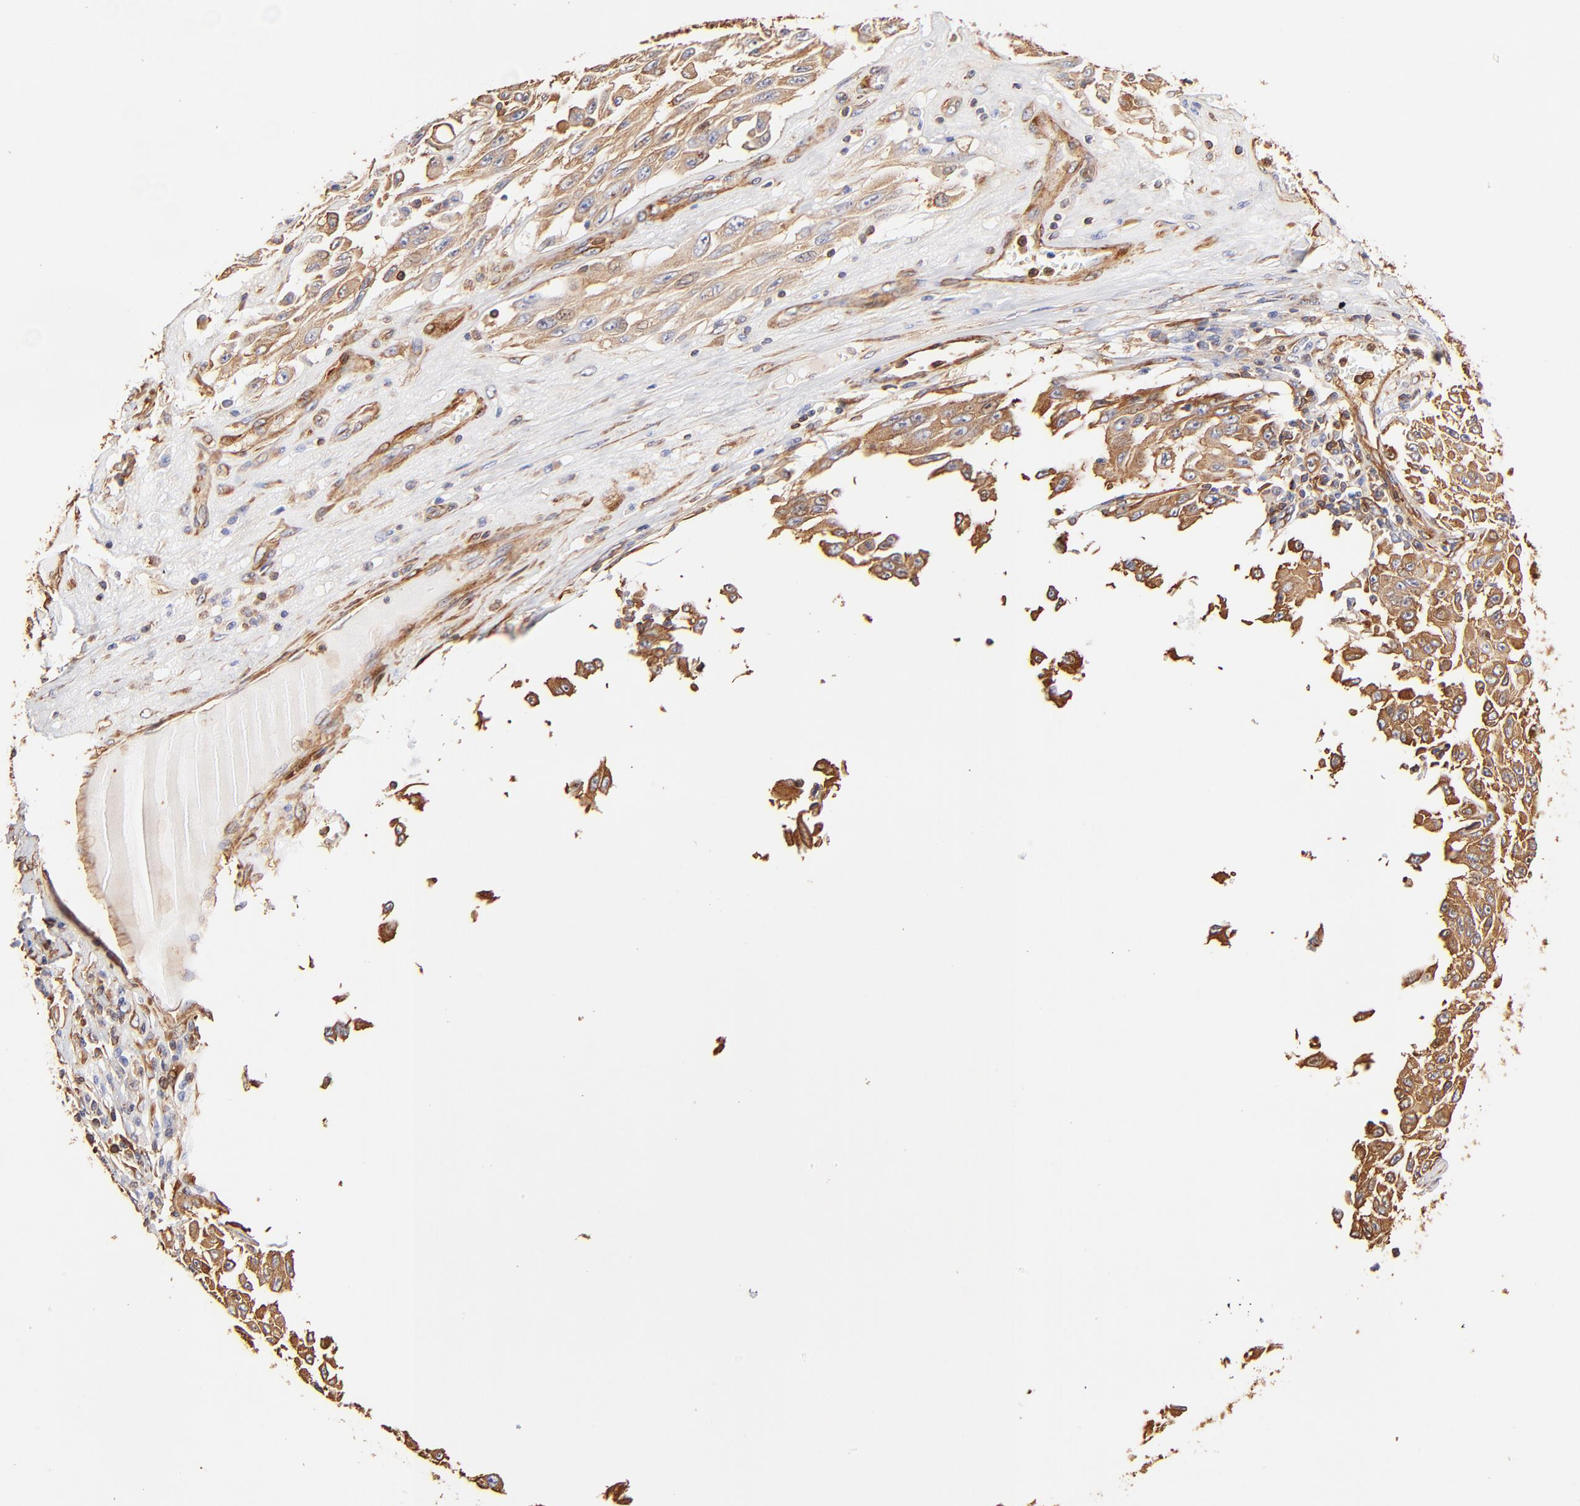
{"staining": {"intensity": "moderate", "quantity": ">75%", "location": "cytoplasmic/membranous"}, "tissue": "melanoma", "cell_type": "Tumor cells", "image_type": "cancer", "snomed": [{"axis": "morphology", "description": "Malignant melanoma, NOS"}, {"axis": "topography", "description": "Skin"}], "caption": "This is an image of IHC staining of malignant melanoma, which shows moderate positivity in the cytoplasmic/membranous of tumor cells.", "gene": "FLNA", "patient": {"sex": "male", "age": 30}}